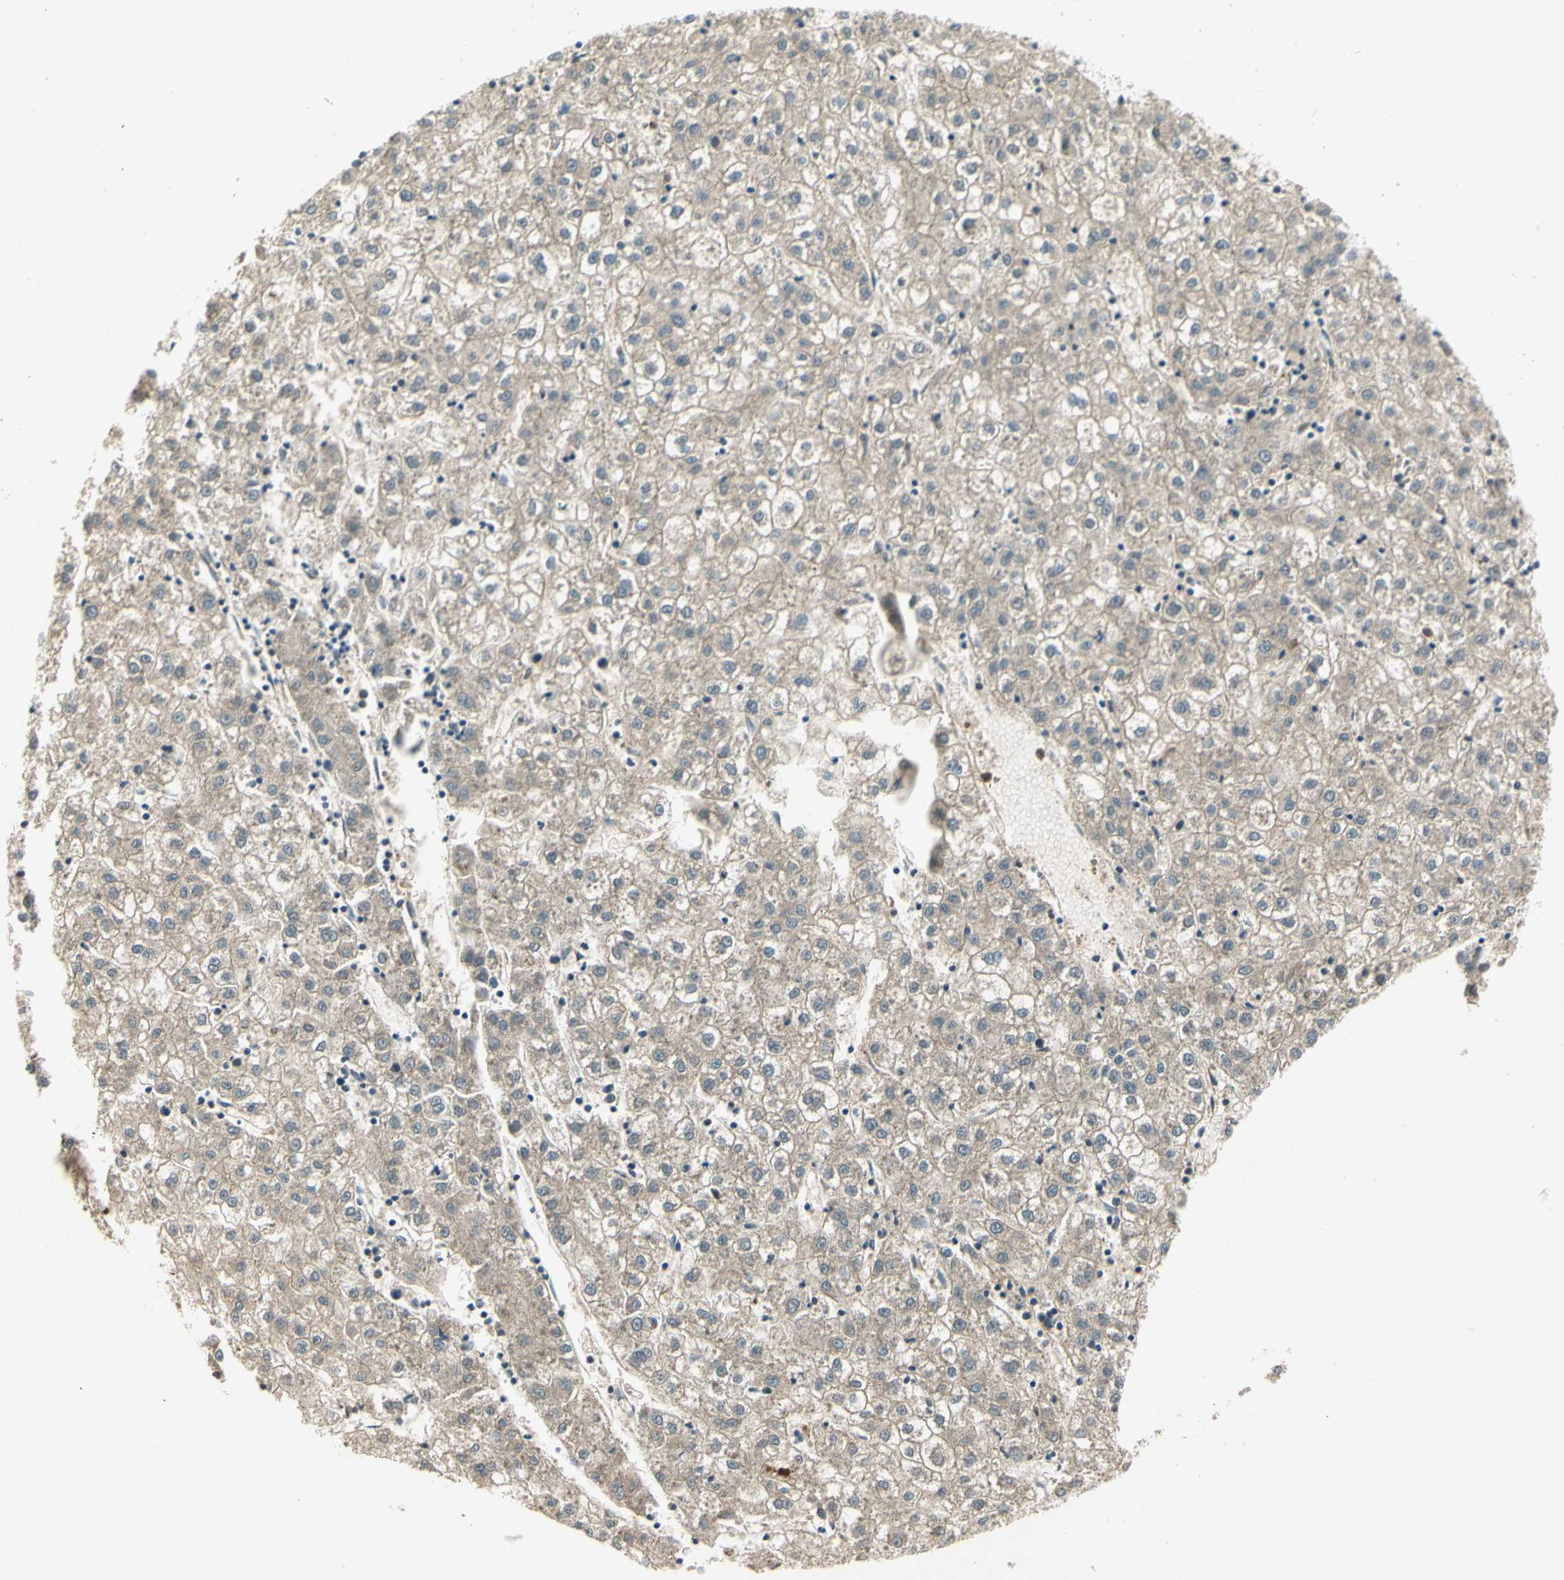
{"staining": {"intensity": "weak", "quantity": "25%-75%", "location": "cytoplasmic/membranous"}, "tissue": "liver cancer", "cell_type": "Tumor cells", "image_type": "cancer", "snomed": [{"axis": "morphology", "description": "Carcinoma, Hepatocellular, NOS"}, {"axis": "topography", "description": "Liver"}], "caption": "A micrograph of human liver cancer stained for a protein exhibits weak cytoplasmic/membranous brown staining in tumor cells.", "gene": "LTA4H", "patient": {"sex": "male", "age": 72}}